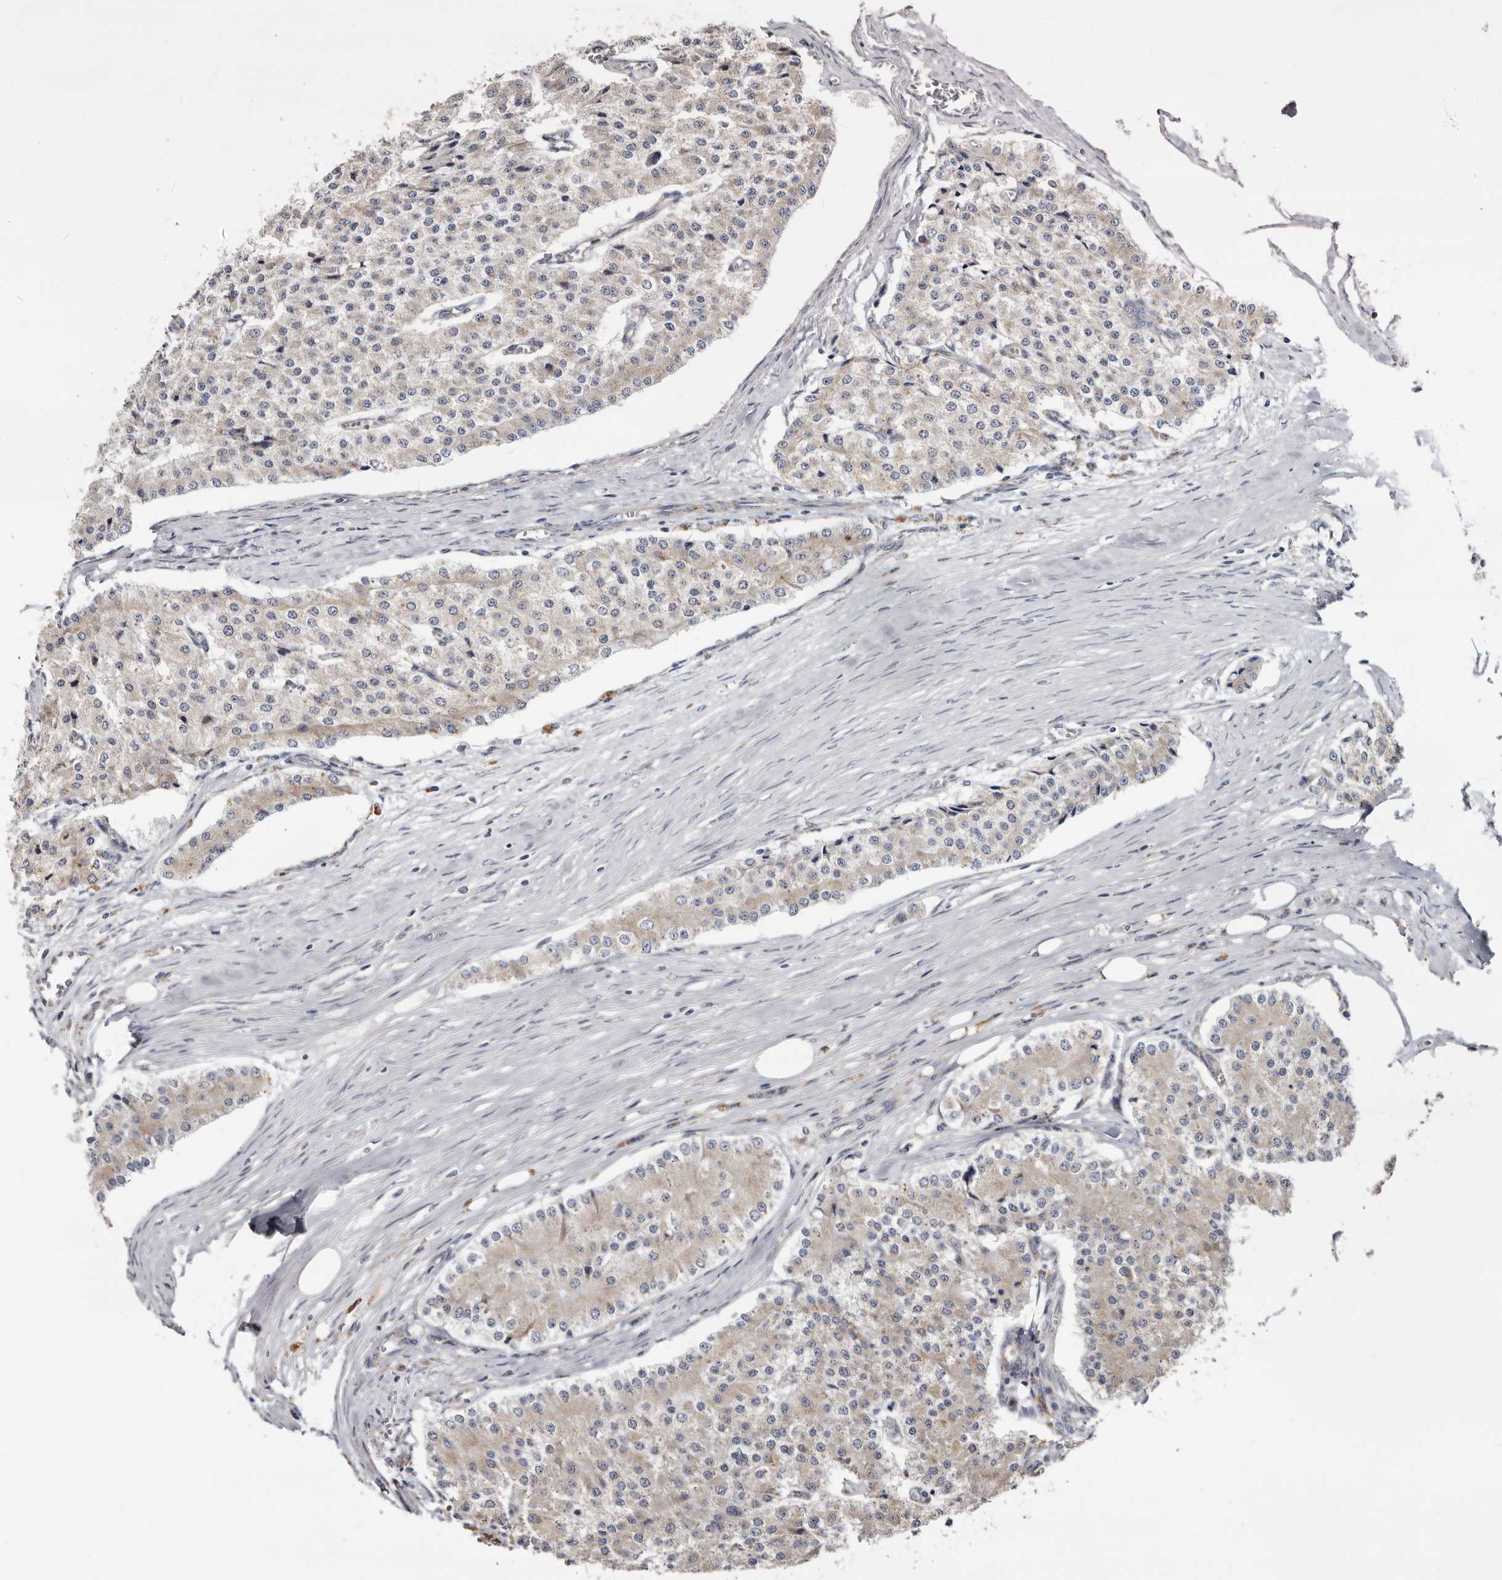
{"staining": {"intensity": "negative", "quantity": "none", "location": "none"}, "tissue": "carcinoid", "cell_type": "Tumor cells", "image_type": "cancer", "snomed": [{"axis": "morphology", "description": "Carcinoid, malignant, NOS"}, {"axis": "topography", "description": "Colon"}], "caption": "Tumor cells are negative for protein expression in human carcinoid.", "gene": "MRPL18", "patient": {"sex": "female", "age": 52}}